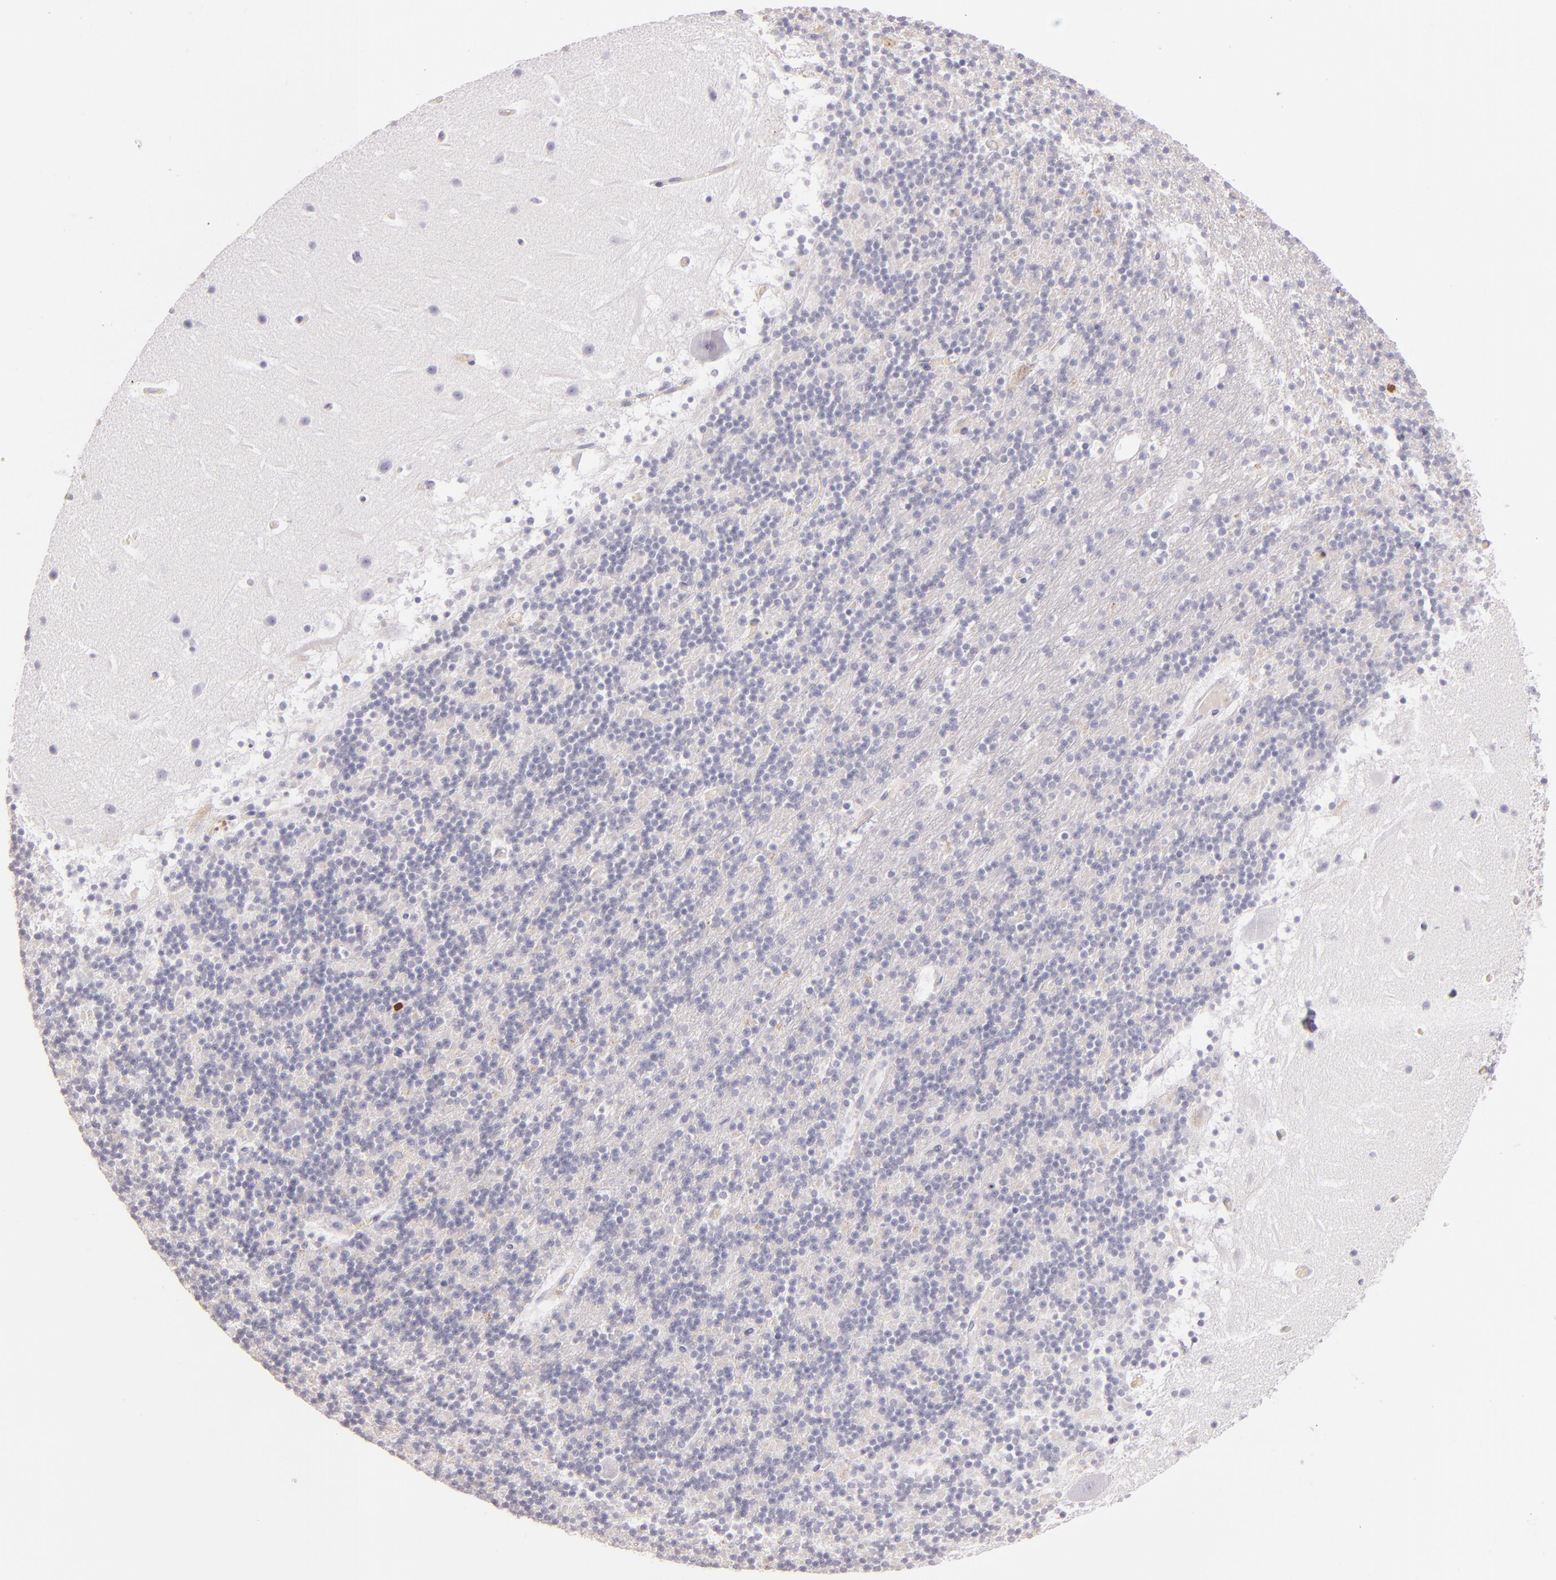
{"staining": {"intensity": "negative", "quantity": "none", "location": "none"}, "tissue": "cerebellum", "cell_type": "Cells in granular layer", "image_type": "normal", "snomed": [{"axis": "morphology", "description": "Normal tissue, NOS"}, {"axis": "topography", "description": "Cerebellum"}], "caption": "An IHC micrograph of unremarkable cerebellum is shown. There is no staining in cells in granular layer of cerebellum. The staining was performed using DAB to visualize the protein expression in brown, while the nuclei were stained in blue with hematoxylin (Magnification: 20x).", "gene": "LAT", "patient": {"sex": "male", "age": 45}}